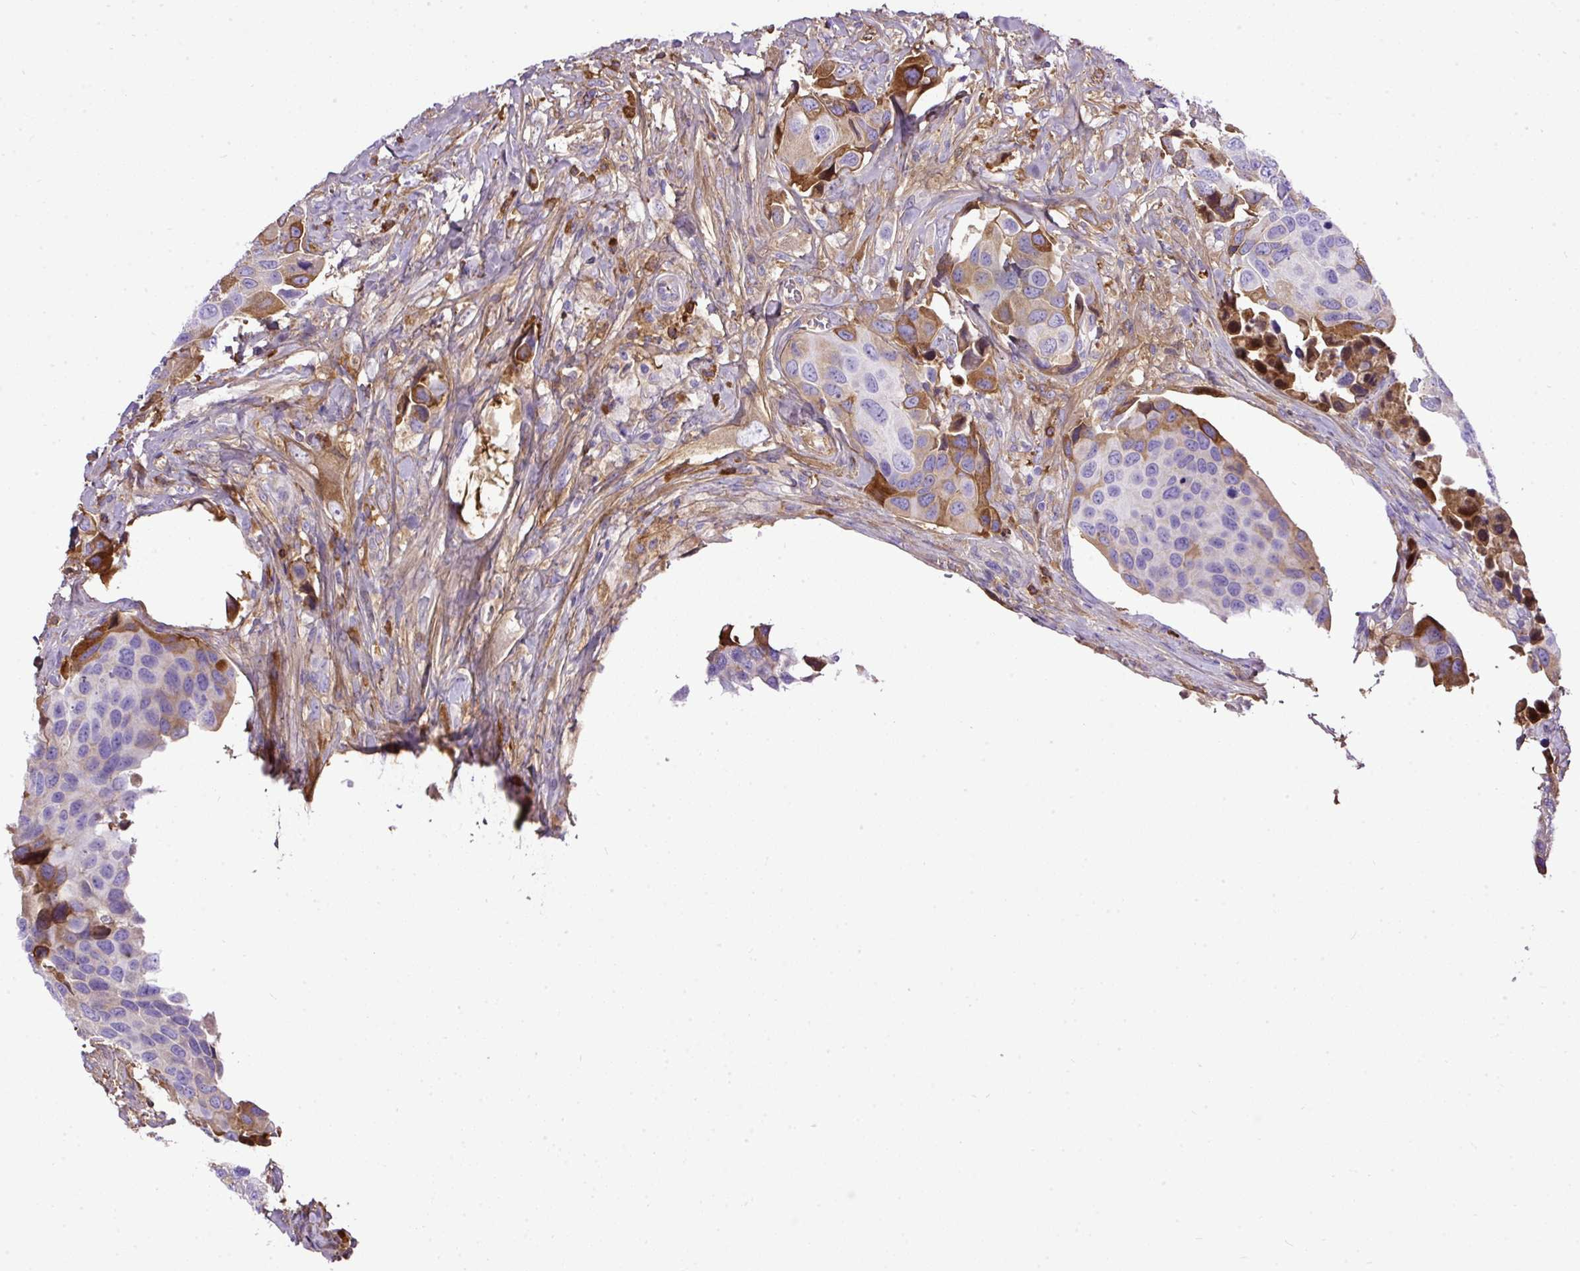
{"staining": {"intensity": "moderate", "quantity": "<25%", "location": "cytoplasmic/membranous"}, "tissue": "urothelial cancer", "cell_type": "Tumor cells", "image_type": "cancer", "snomed": [{"axis": "morphology", "description": "Urothelial carcinoma, High grade"}, {"axis": "topography", "description": "Urinary bladder"}], "caption": "A high-resolution histopathology image shows immunohistochemistry (IHC) staining of urothelial carcinoma (high-grade), which demonstrates moderate cytoplasmic/membranous staining in approximately <25% of tumor cells. (Stains: DAB (3,3'-diaminobenzidine) in brown, nuclei in blue, Microscopy: brightfield microscopy at high magnification).", "gene": "CLEC3B", "patient": {"sex": "male", "age": 74}}